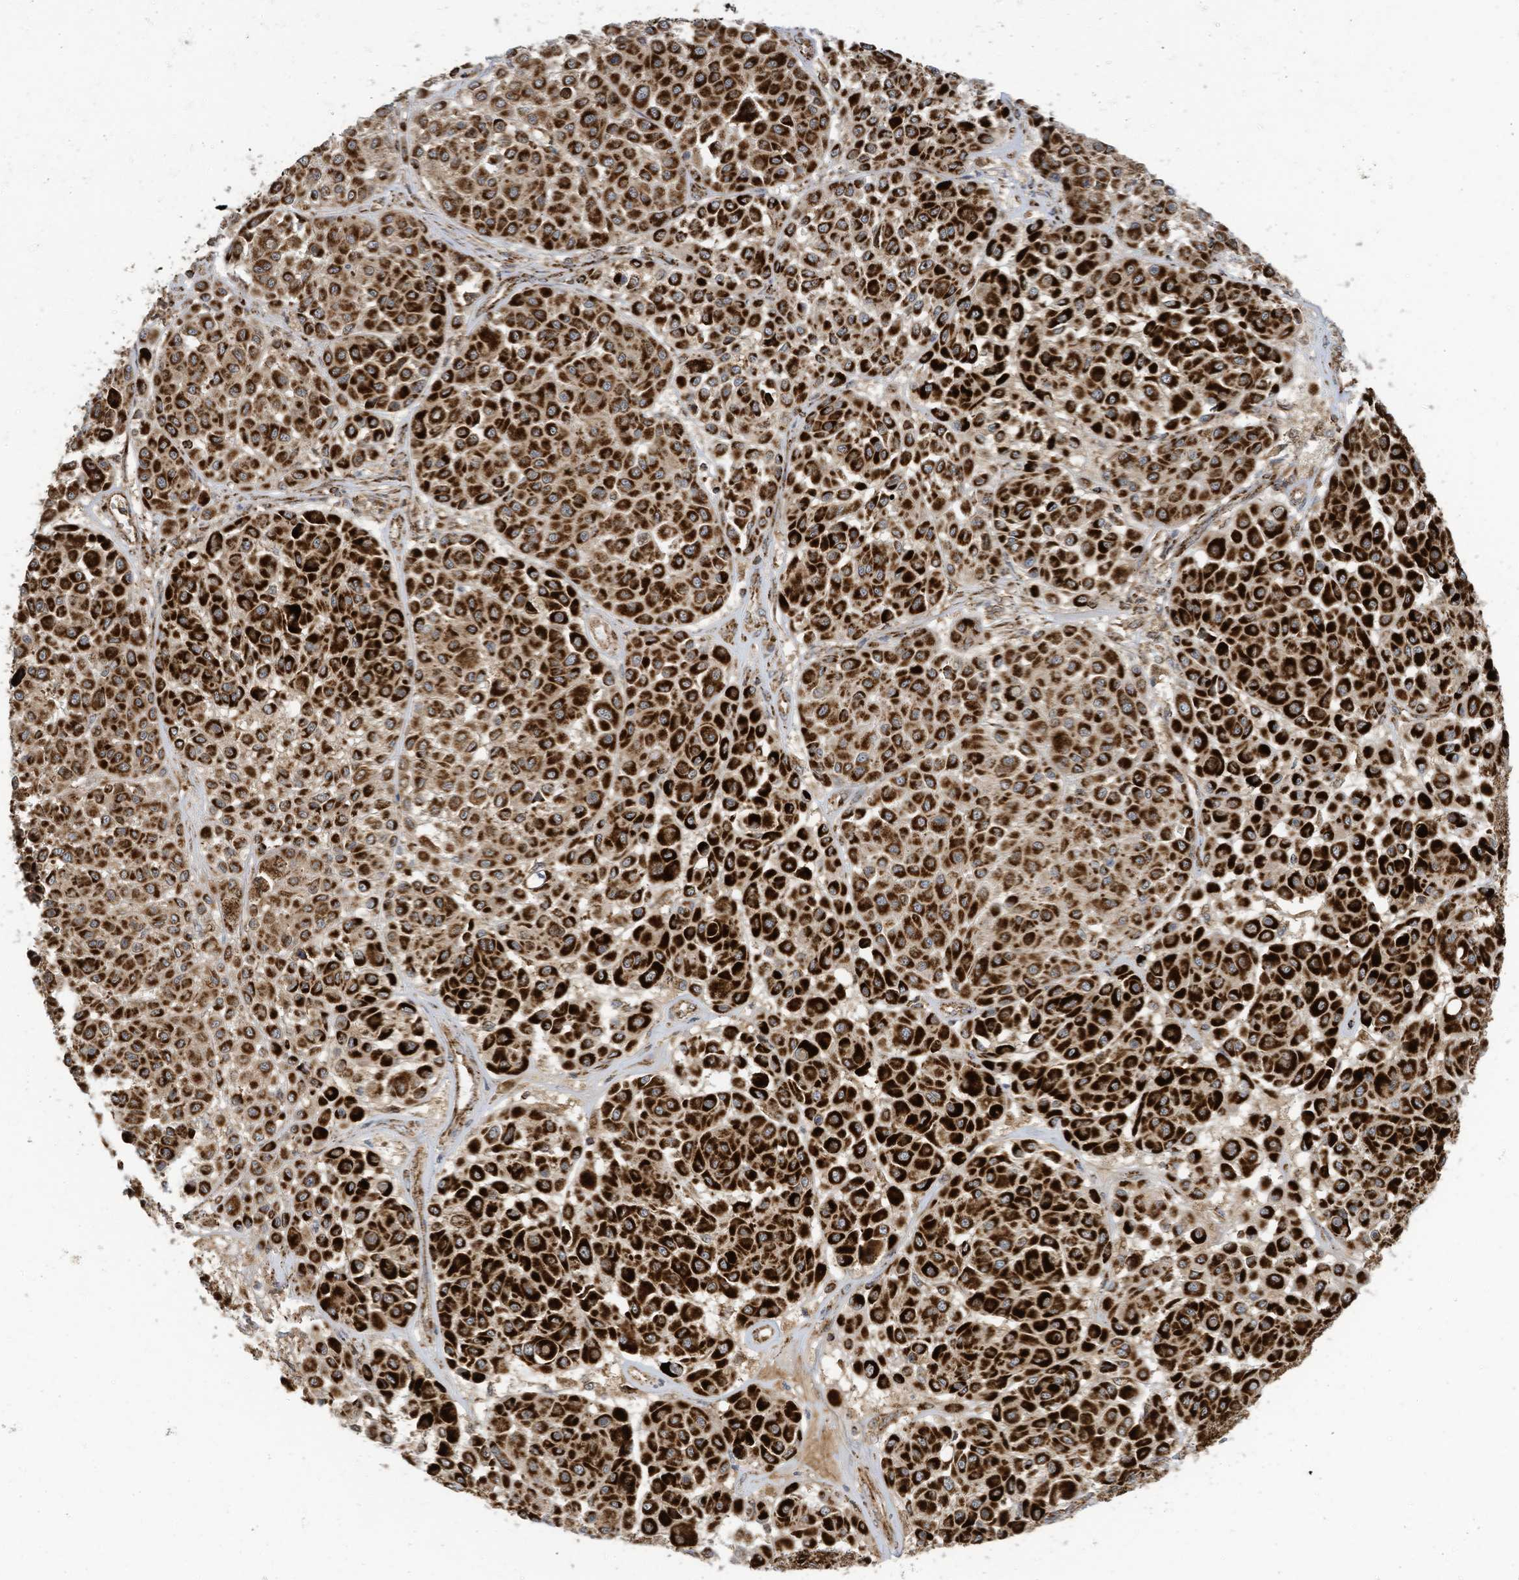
{"staining": {"intensity": "strong", "quantity": ">75%", "location": "cytoplasmic/membranous"}, "tissue": "melanoma", "cell_type": "Tumor cells", "image_type": "cancer", "snomed": [{"axis": "morphology", "description": "Malignant melanoma, Metastatic site"}, {"axis": "topography", "description": "Soft tissue"}], "caption": "Strong cytoplasmic/membranous protein expression is seen in about >75% of tumor cells in melanoma. Immunohistochemistry stains the protein of interest in brown and the nuclei are stained blue.", "gene": "COX10", "patient": {"sex": "male", "age": 41}}